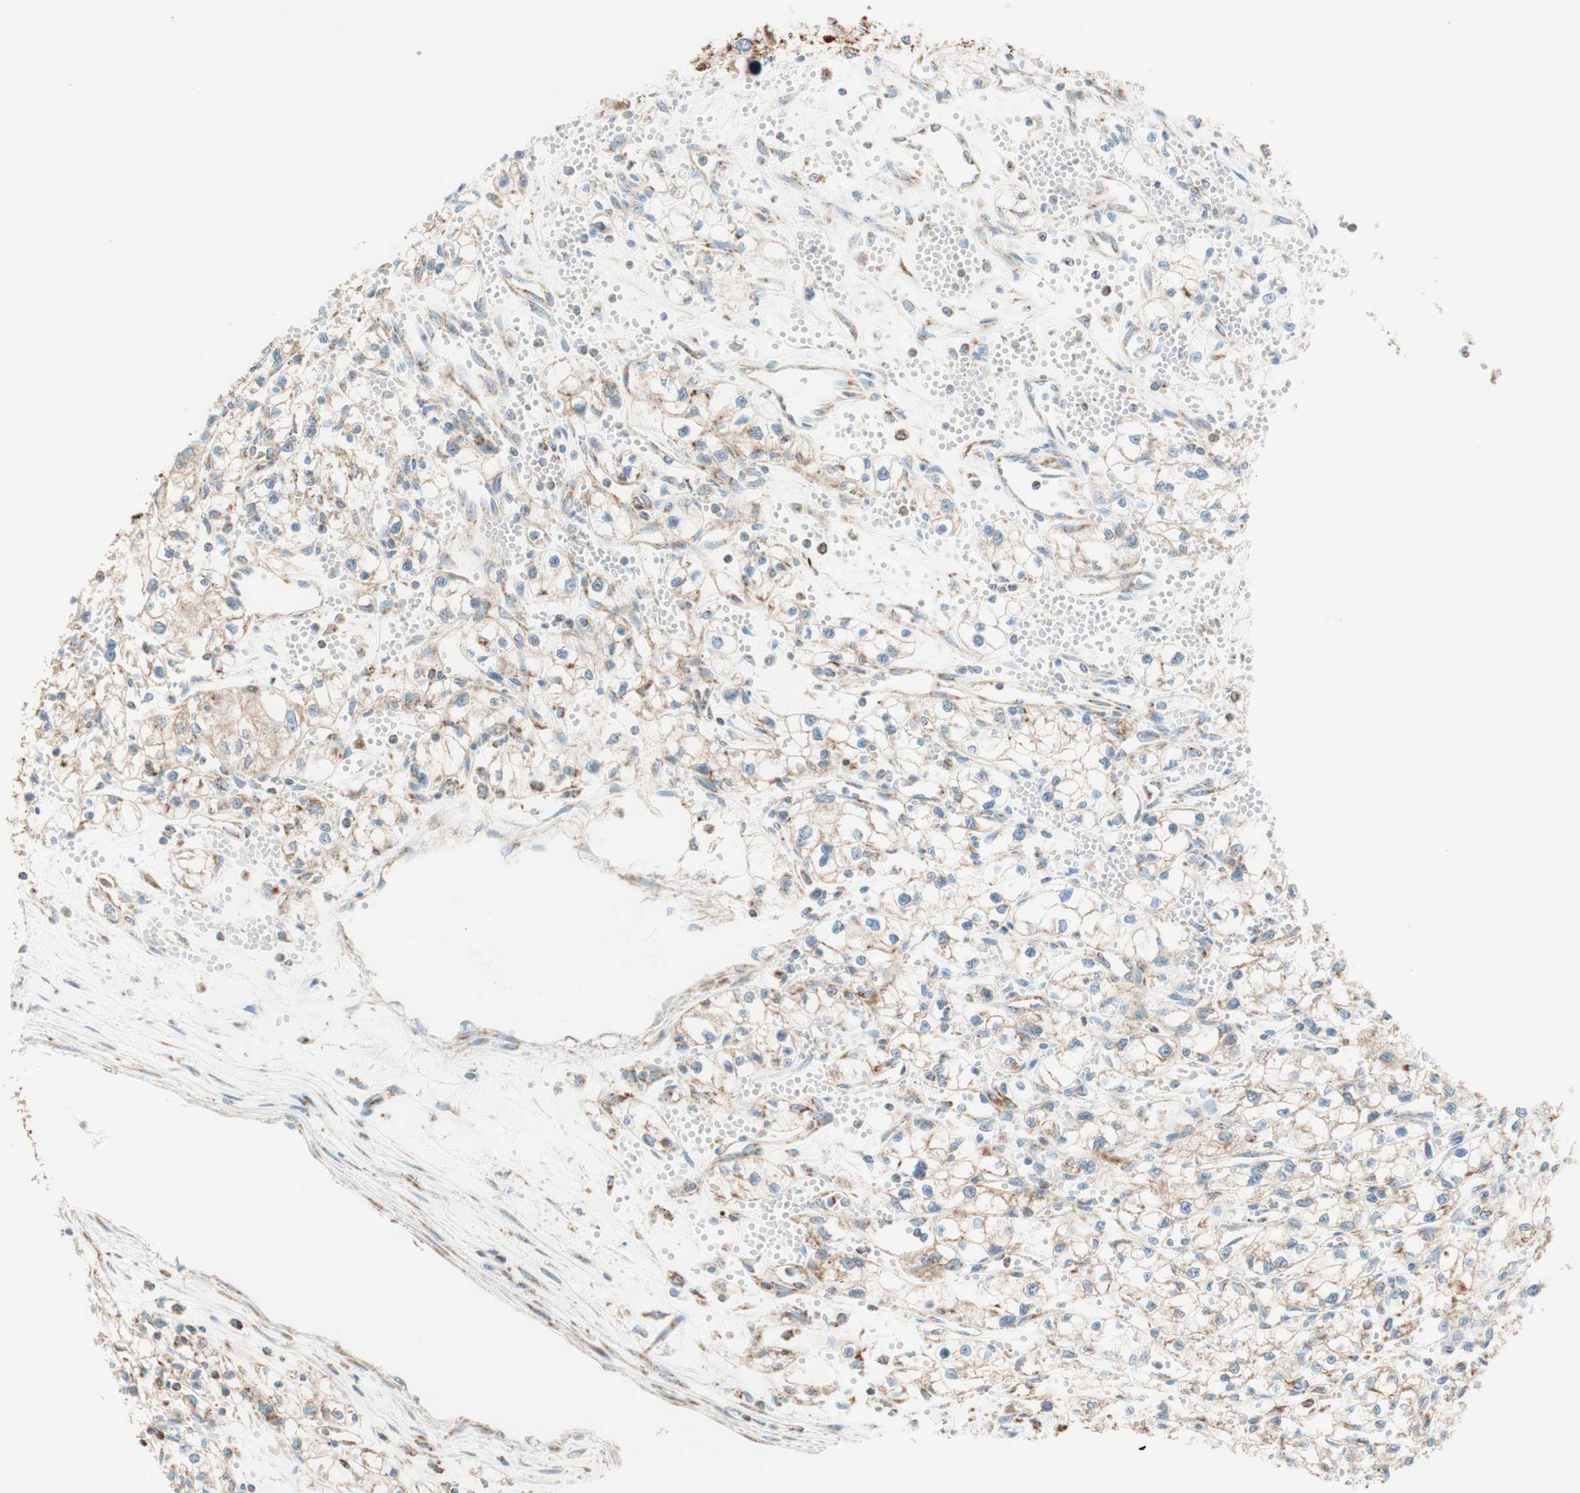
{"staining": {"intensity": "weak", "quantity": "25%-75%", "location": "cytoplasmic/membranous"}, "tissue": "renal cancer", "cell_type": "Tumor cells", "image_type": "cancer", "snomed": [{"axis": "morphology", "description": "Normal tissue, NOS"}, {"axis": "morphology", "description": "Adenocarcinoma, NOS"}, {"axis": "topography", "description": "Kidney"}], "caption": "Human renal adenocarcinoma stained with a protein marker exhibits weak staining in tumor cells.", "gene": "TOMM20", "patient": {"sex": "male", "age": 59}}